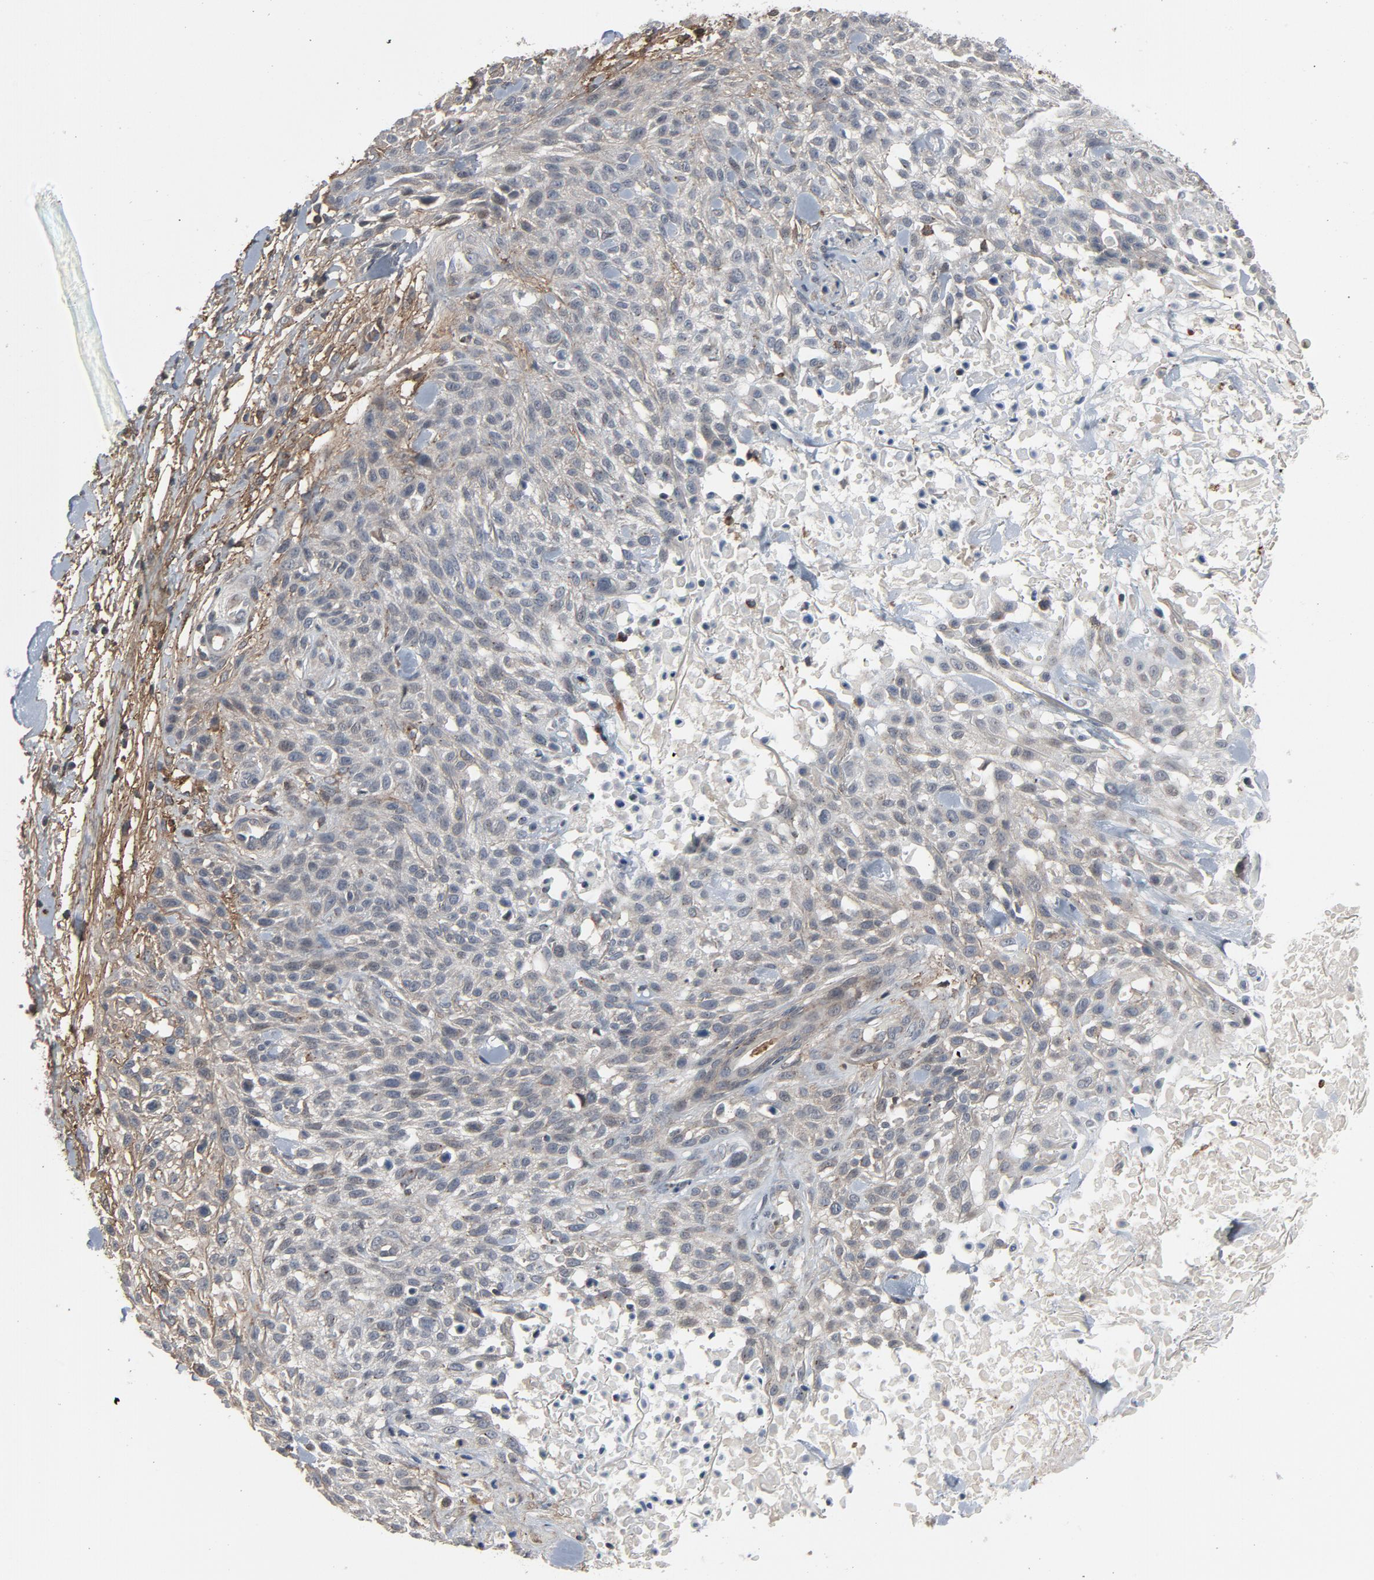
{"staining": {"intensity": "negative", "quantity": "none", "location": "none"}, "tissue": "skin cancer", "cell_type": "Tumor cells", "image_type": "cancer", "snomed": [{"axis": "morphology", "description": "Squamous cell carcinoma, NOS"}, {"axis": "topography", "description": "Skin"}], "caption": "IHC of human squamous cell carcinoma (skin) reveals no expression in tumor cells.", "gene": "PDZD4", "patient": {"sex": "female", "age": 42}}